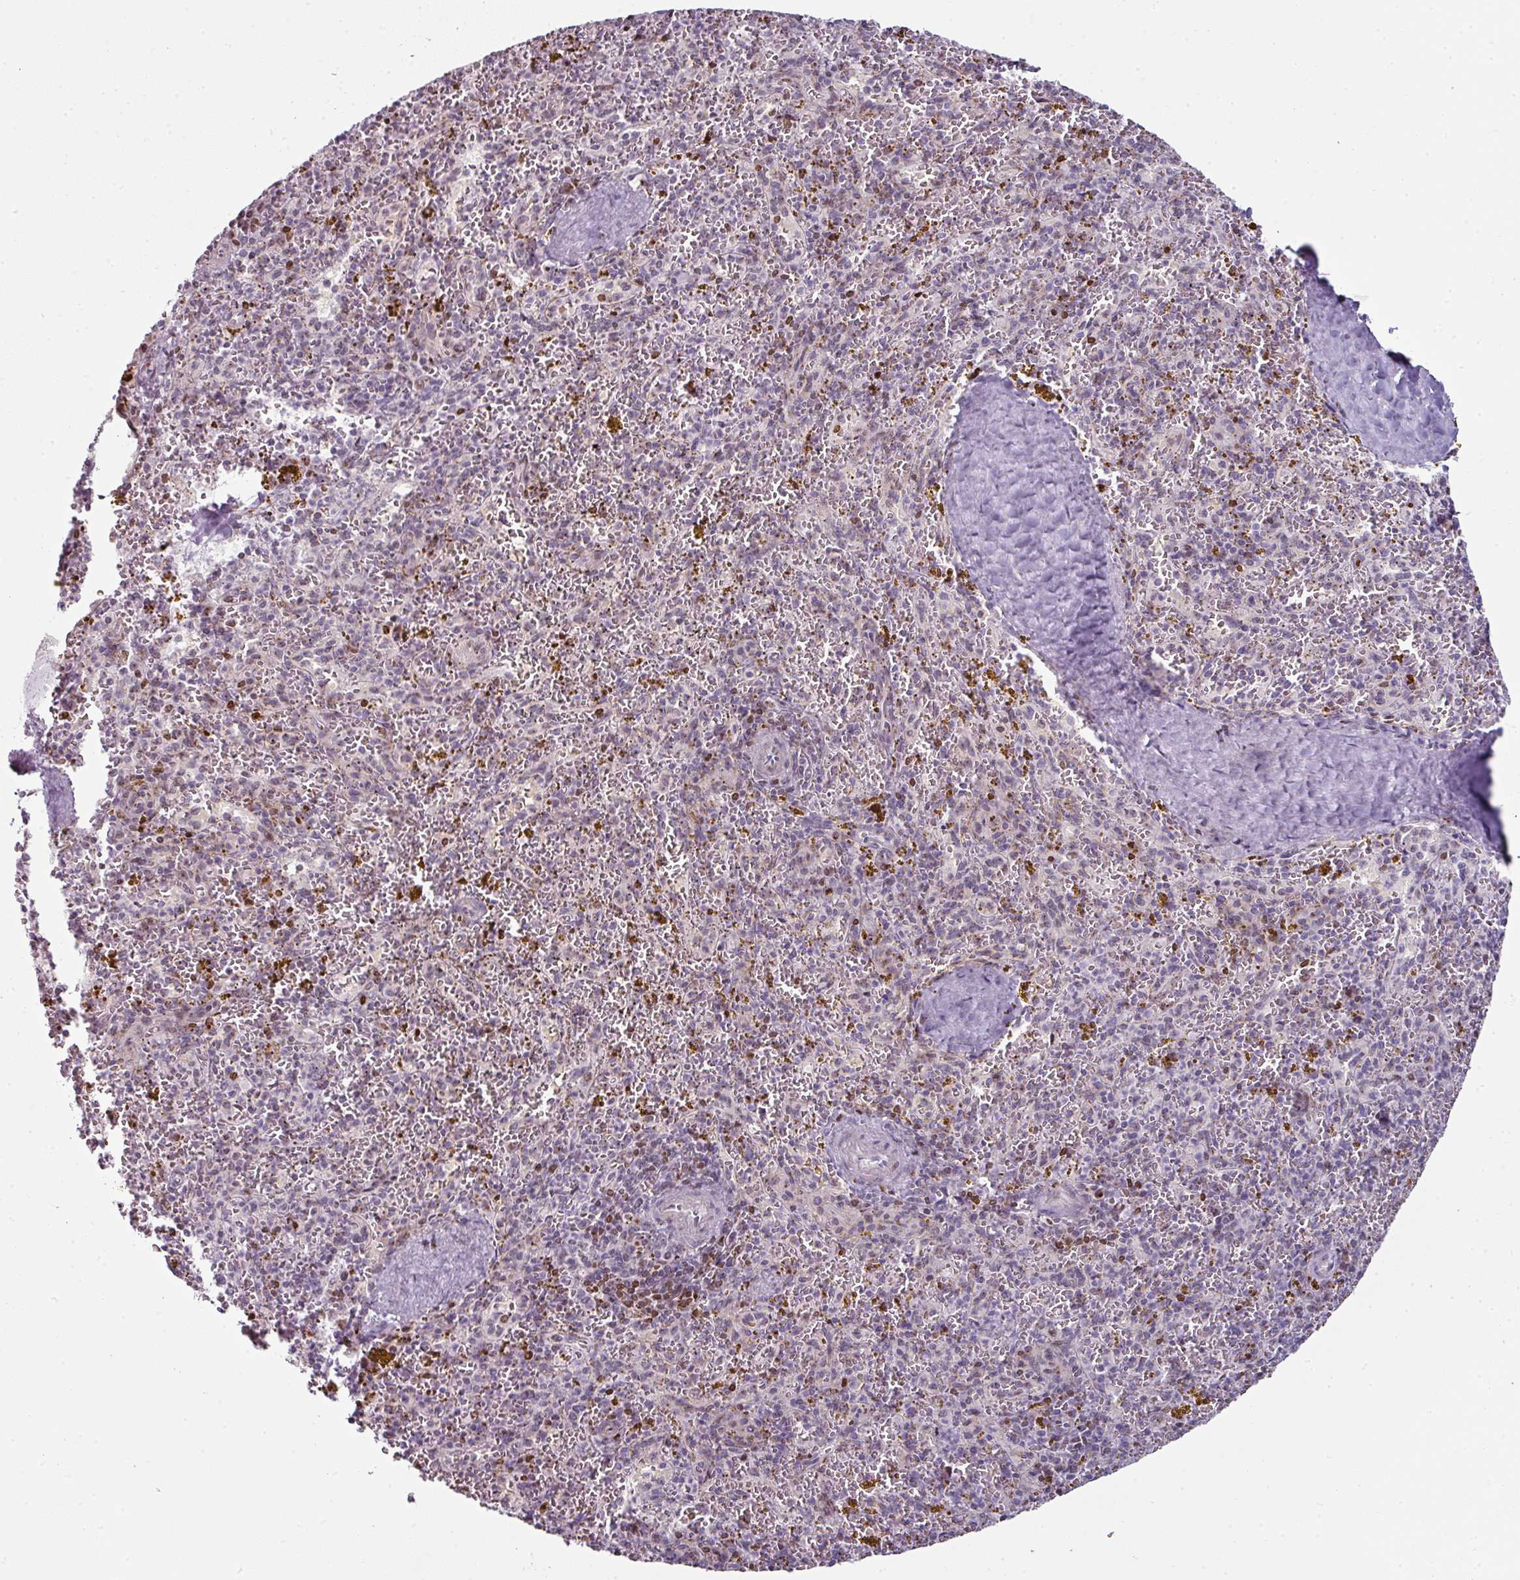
{"staining": {"intensity": "moderate", "quantity": "<25%", "location": "nuclear"}, "tissue": "spleen", "cell_type": "Cells in red pulp", "image_type": "normal", "snomed": [{"axis": "morphology", "description": "Normal tissue, NOS"}, {"axis": "topography", "description": "Spleen"}], "caption": "A high-resolution histopathology image shows IHC staining of unremarkable spleen, which shows moderate nuclear staining in about <25% of cells in red pulp.", "gene": "SYT8", "patient": {"sex": "male", "age": 57}}